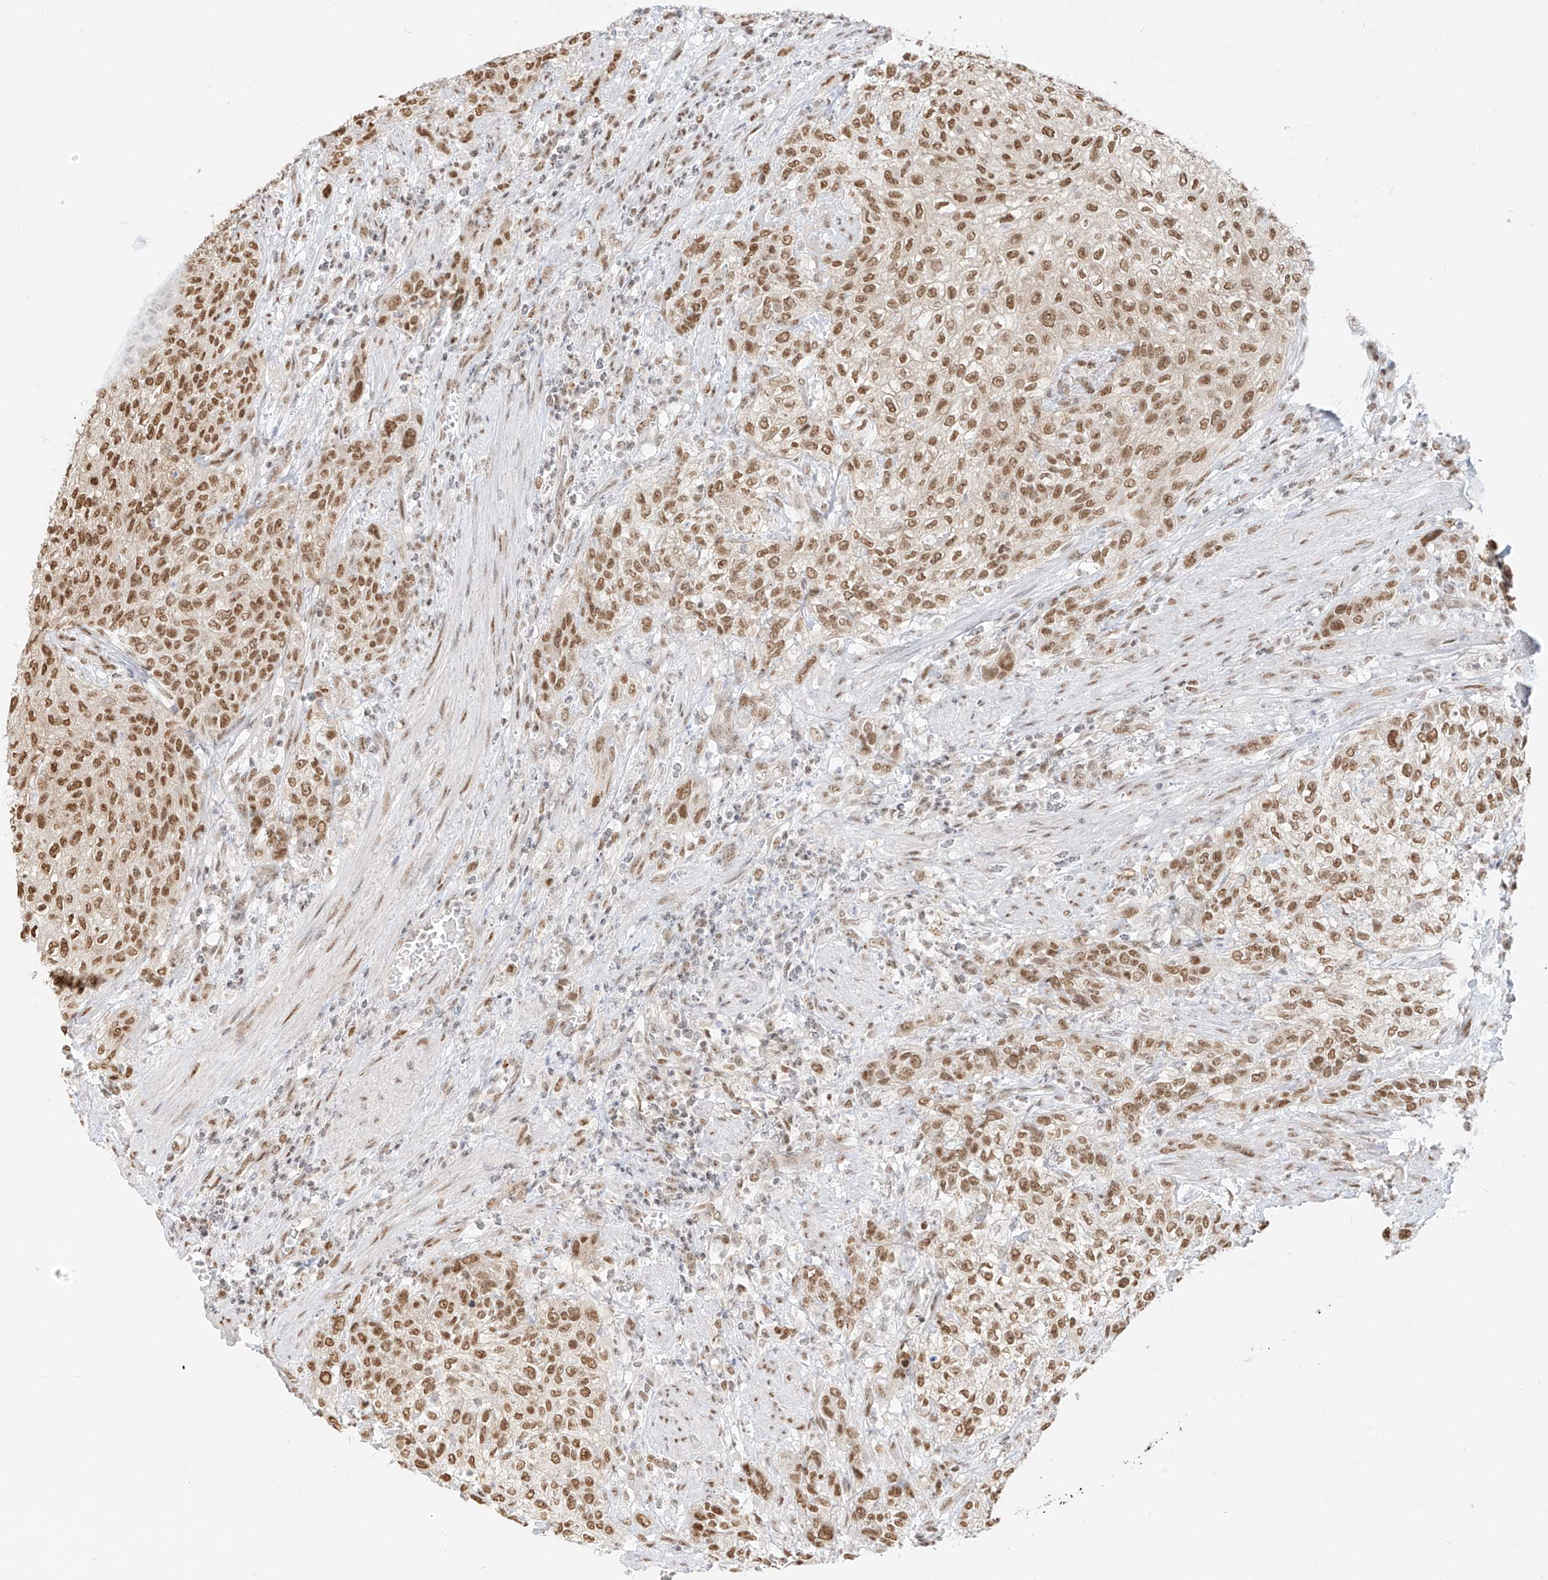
{"staining": {"intensity": "moderate", "quantity": ">75%", "location": "nuclear"}, "tissue": "urothelial cancer", "cell_type": "Tumor cells", "image_type": "cancer", "snomed": [{"axis": "morphology", "description": "Urothelial carcinoma, High grade"}, {"axis": "topography", "description": "Urinary bladder"}], "caption": "Moderate nuclear protein expression is appreciated in approximately >75% of tumor cells in high-grade urothelial carcinoma.", "gene": "NHSL1", "patient": {"sex": "male", "age": 35}}